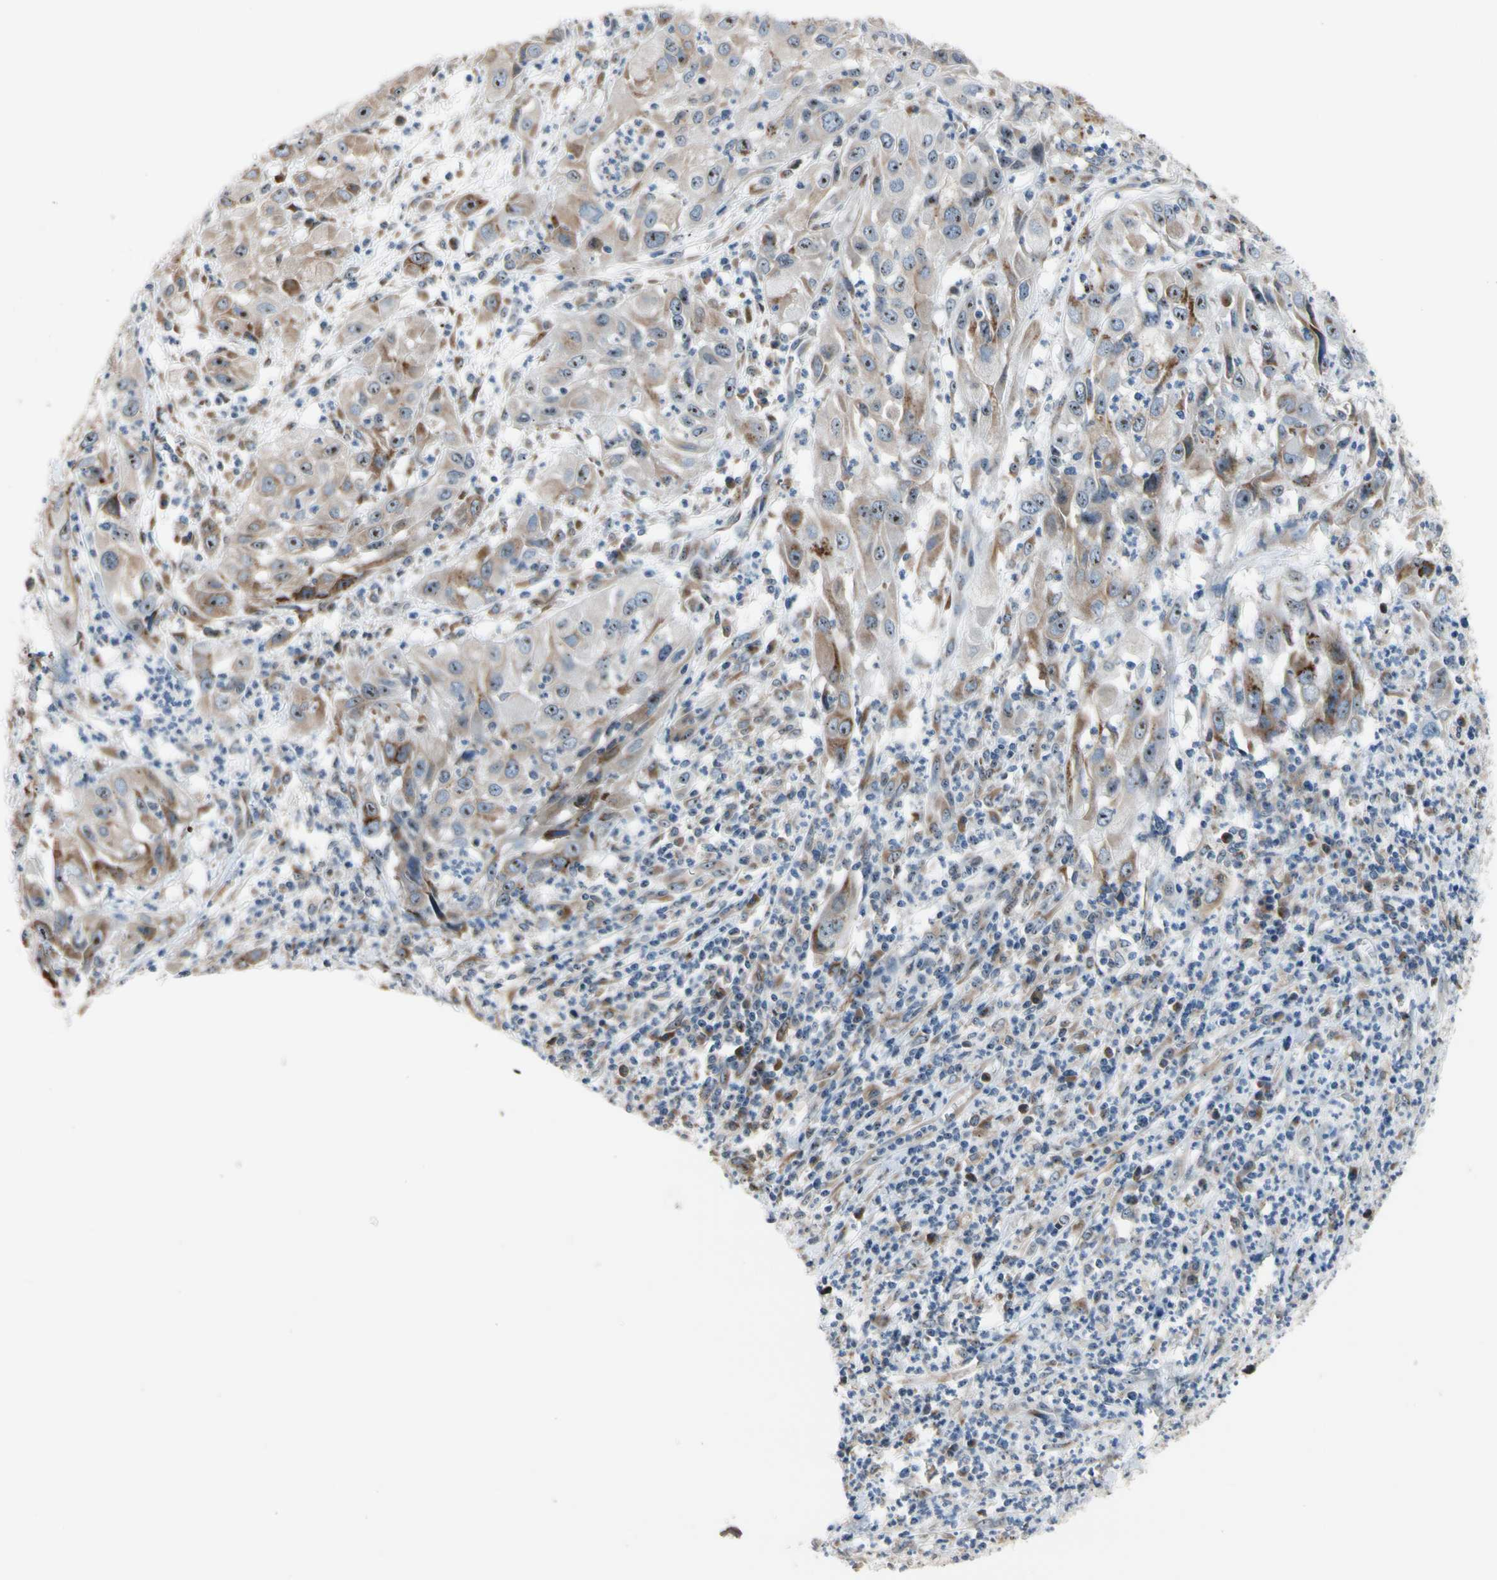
{"staining": {"intensity": "weak", "quantity": ">75%", "location": "cytoplasmic/membranous"}, "tissue": "cervical cancer", "cell_type": "Tumor cells", "image_type": "cancer", "snomed": [{"axis": "morphology", "description": "Squamous cell carcinoma, NOS"}, {"axis": "topography", "description": "Cervix"}], "caption": "There is low levels of weak cytoplasmic/membranous expression in tumor cells of cervical cancer, as demonstrated by immunohistochemical staining (brown color).", "gene": "TMED7", "patient": {"sex": "female", "age": 32}}